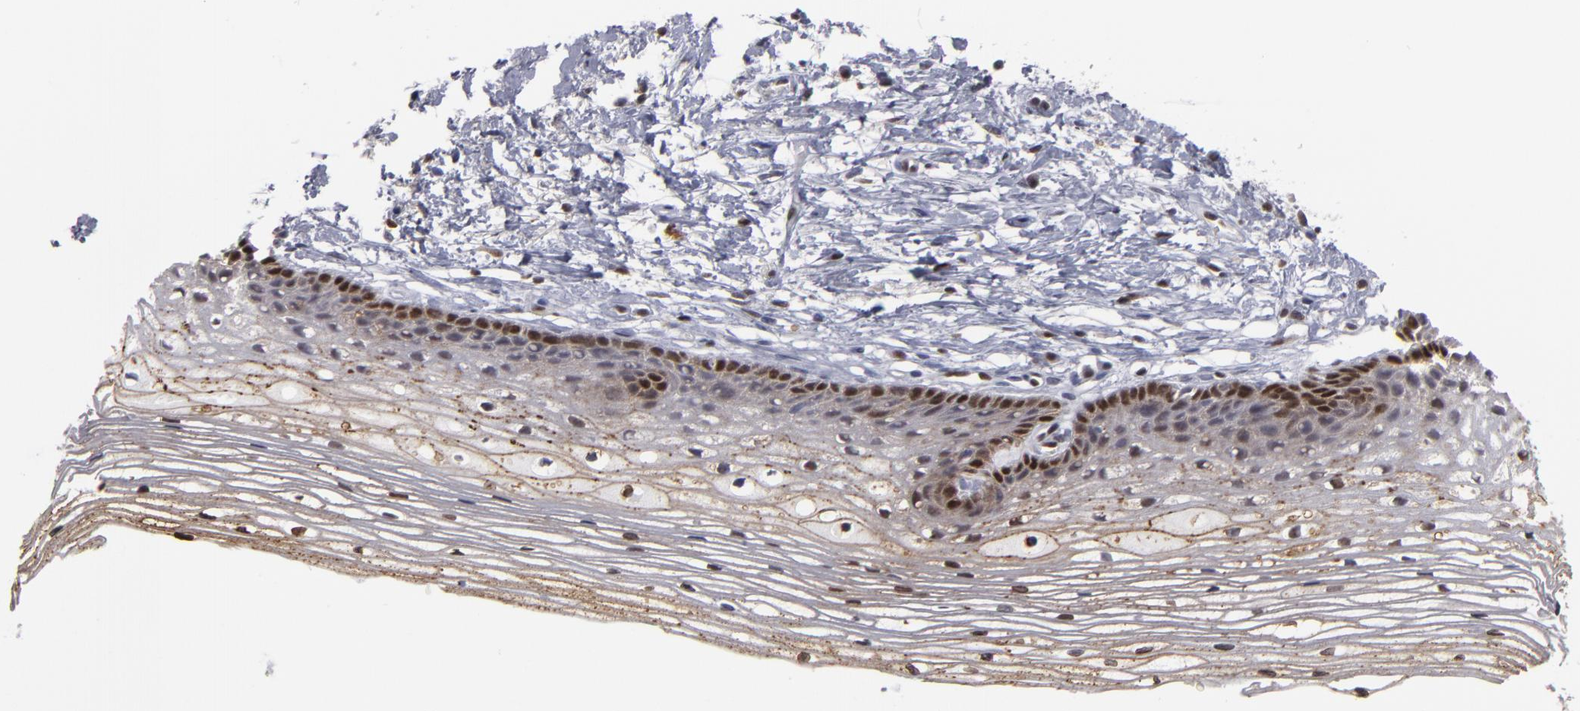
{"staining": {"intensity": "moderate", "quantity": "25%-75%", "location": "cytoplasmic/membranous,nuclear"}, "tissue": "cervix", "cell_type": "Glandular cells", "image_type": "normal", "snomed": [{"axis": "morphology", "description": "Normal tissue, NOS"}, {"axis": "topography", "description": "Cervix"}], "caption": "Cervix stained with DAB (3,3'-diaminobenzidine) IHC demonstrates medium levels of moderate cytoplasmic/membranous,nuclear positivity in approximately 25%-75% of glandular cells.", "gene": "GSR", "patient": {"sex": "female", "age": 77}}